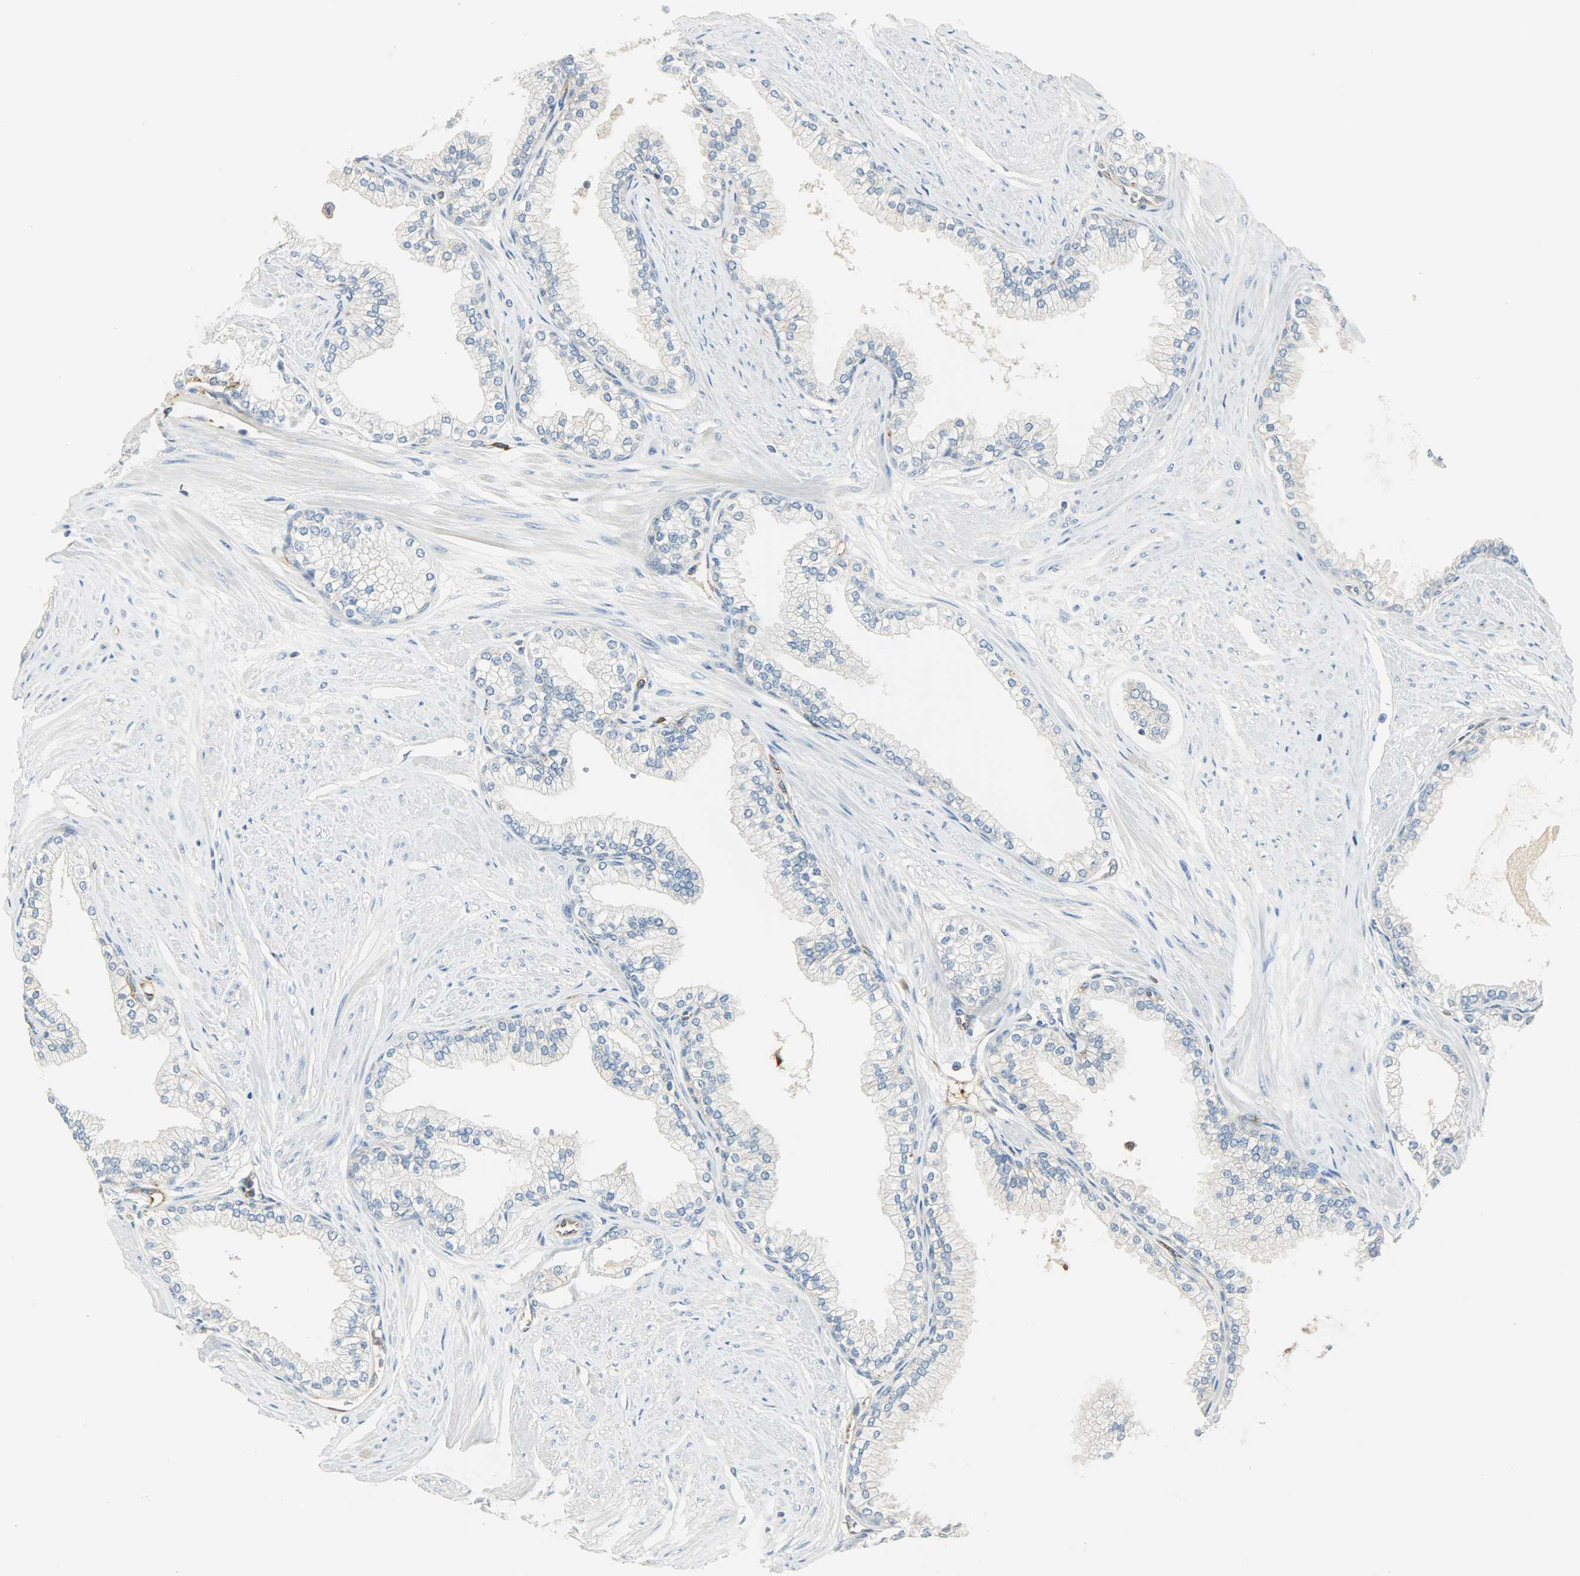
{"staining": {"intensity": "weak", "quantity": ">75%", "location": "cytoplasmic/membranous"}, "tissue": "prostate", "cell_type": "Glandular cells", "image_type": "normal", "snomed": [{"axis": "morphology", "description": "Normal tissue, NOS"}, {"axis": "topography", "description": "Prostate"}], "caption": "Immunohistochemical staining of benign prostate shows >75% levels of weak cytoplasmic/membranous protein expression in about >75% of glandular cells.", "gene": "WARS1", "patient": {"sex": "male", "age": 64}}